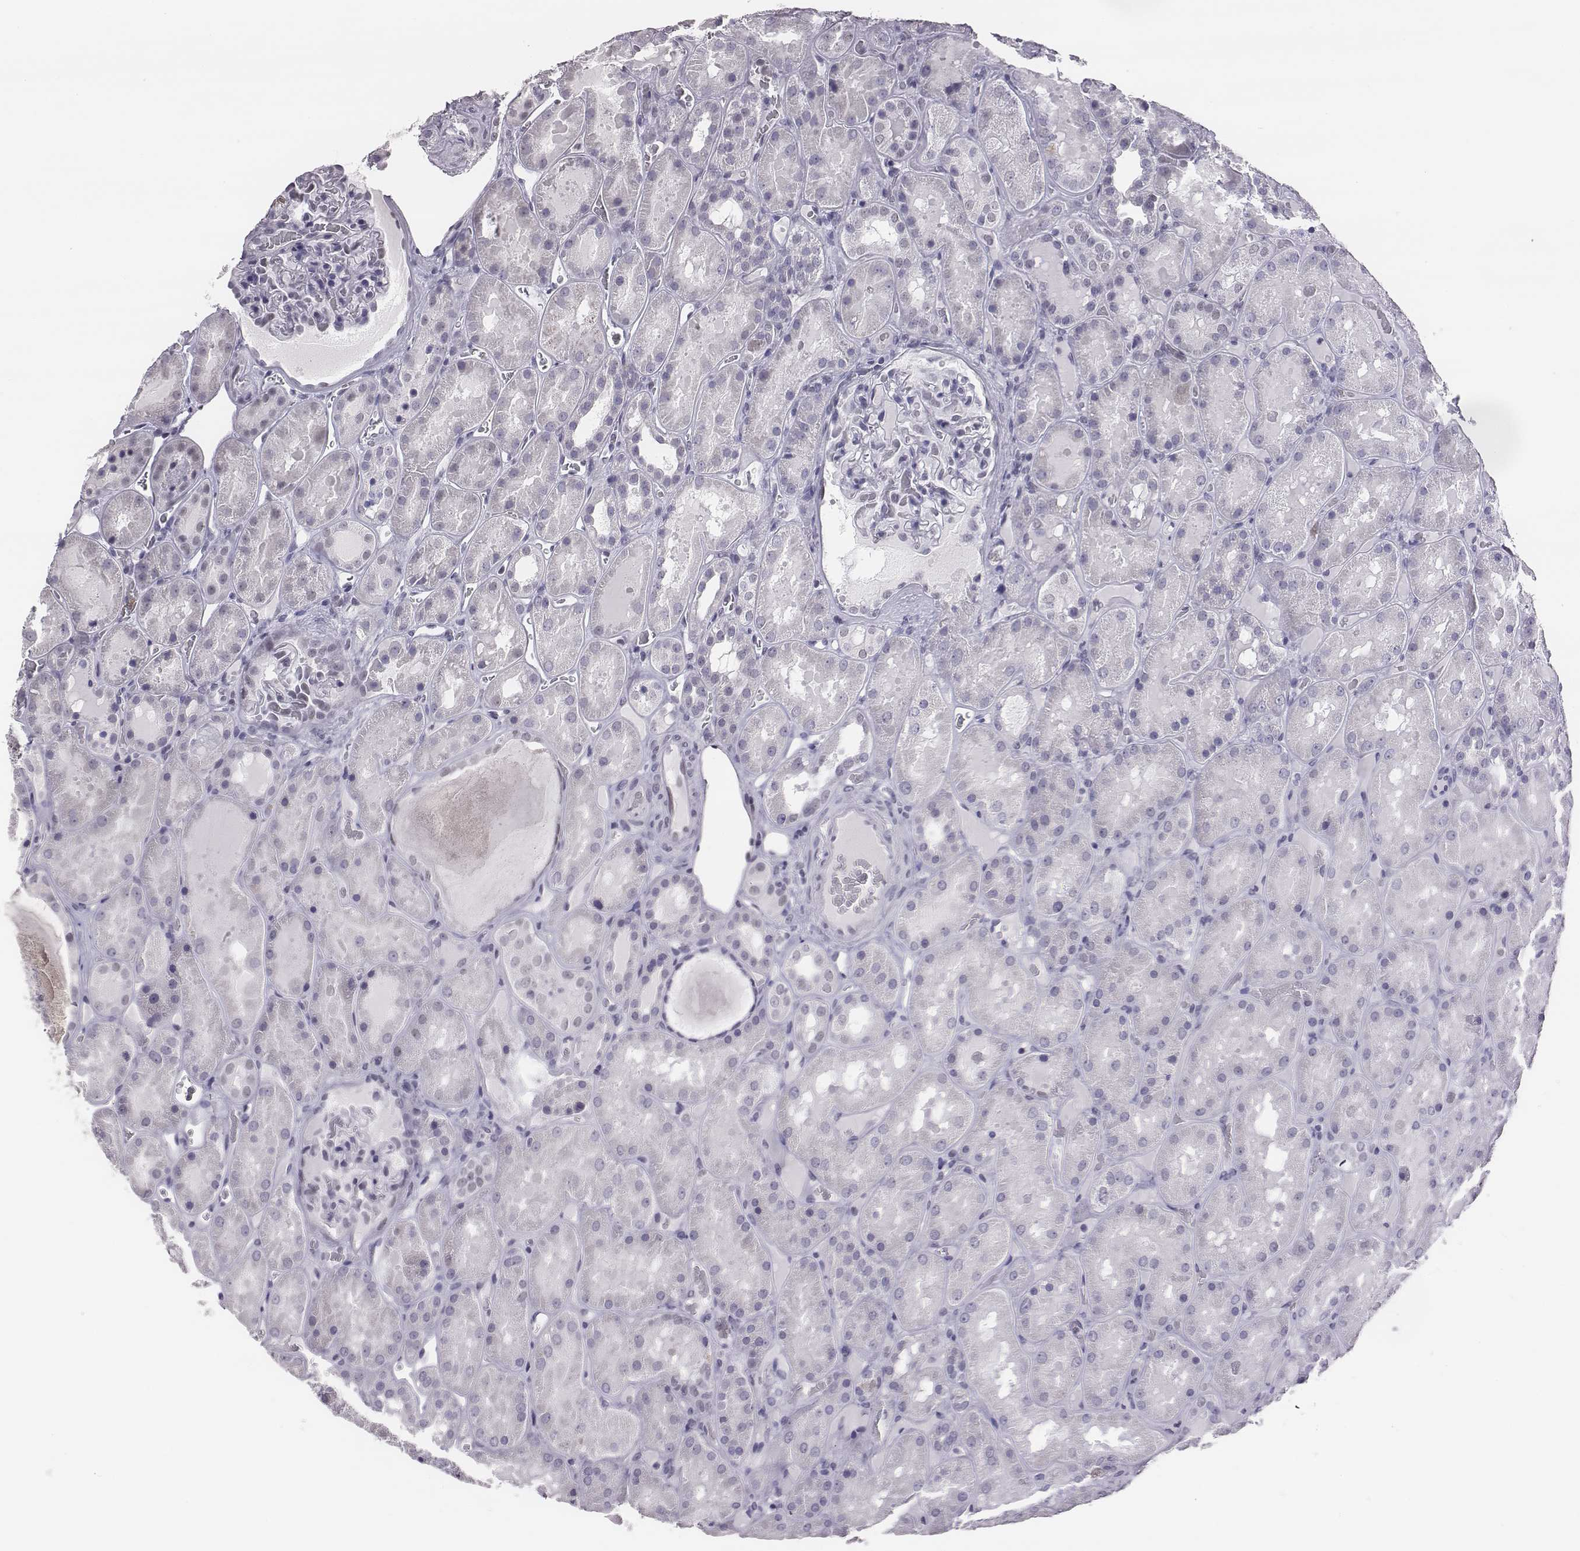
{"staining": {"intensity": "negative", "quantity": "none", "location": "none"}, "tissue": "kidney", "cell_type": "Cells in glomeruli", "image_type": "normal", "snomed": [{"axis": "morphology", "description": "Normal tissue, NOS"}, {"axis": "topography", "description": "Kidney"}], "caption": "A histopathology image of kidney stained for a protein shows no brown staining in cells in glomeruli. (Immunohistochemistry, brightfield microscopy, high magnification).", "gene": "ACOD1", "patient": {"sex": "male", "age": 73}}